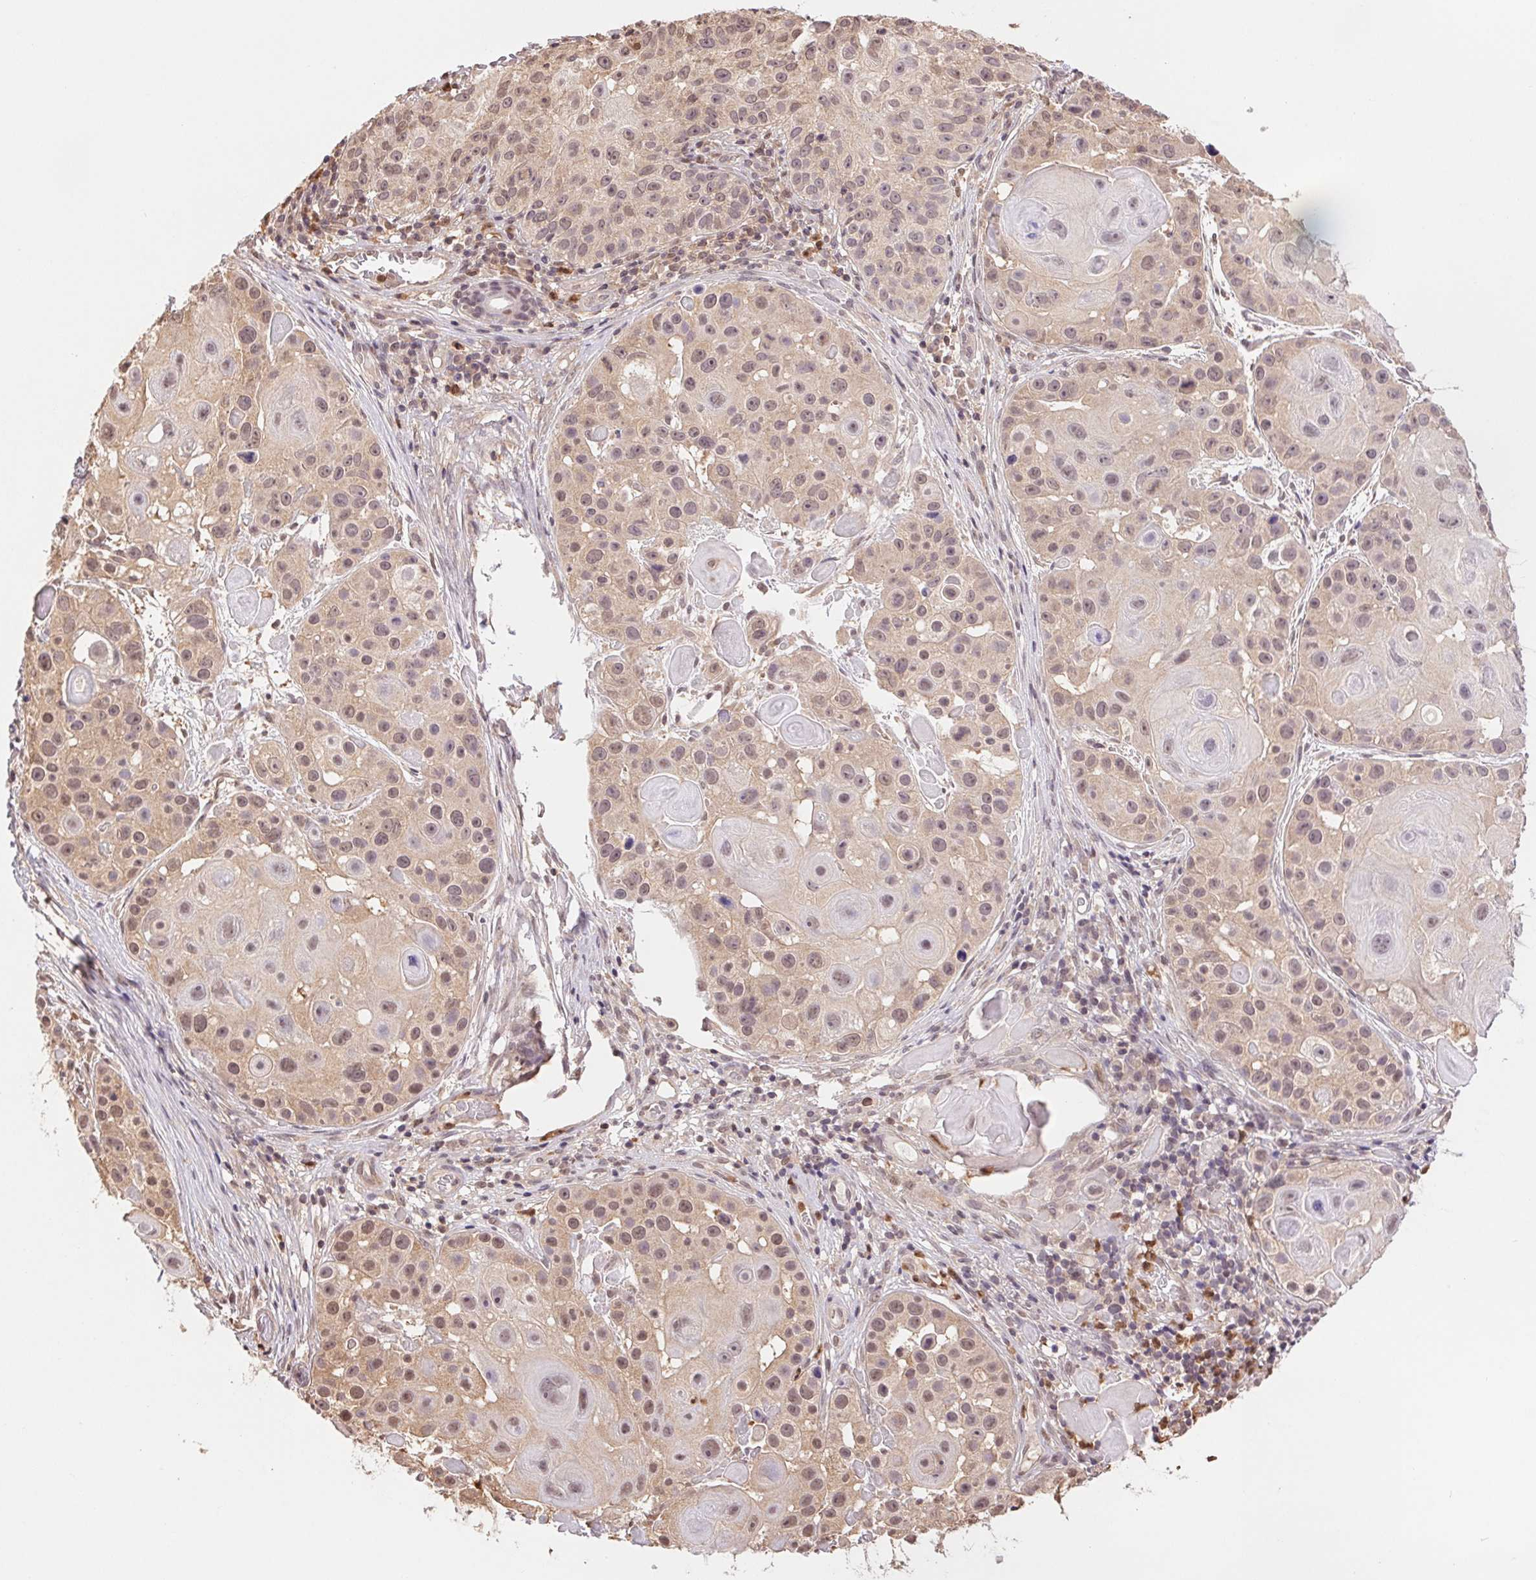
{"staining": {"intensity": "weak", "quantity": ">75%", "location": "cytoplasmic/membranous,nuclear"}, "tissue": "skin cancer", "cell_type": "Tumor cells", "image_type": "cancer", "snomed": [{"axis": "morphology", "description": "Squamous cell carcinoma, NOS"}, {"axis": "topography", "description": "Skin"}], "caption": "Human skin cancer stained with a protein marker shows weak staining in tumor cells.", "gene": "CDC123", "patient": {"sex": "male", "age": 92}}